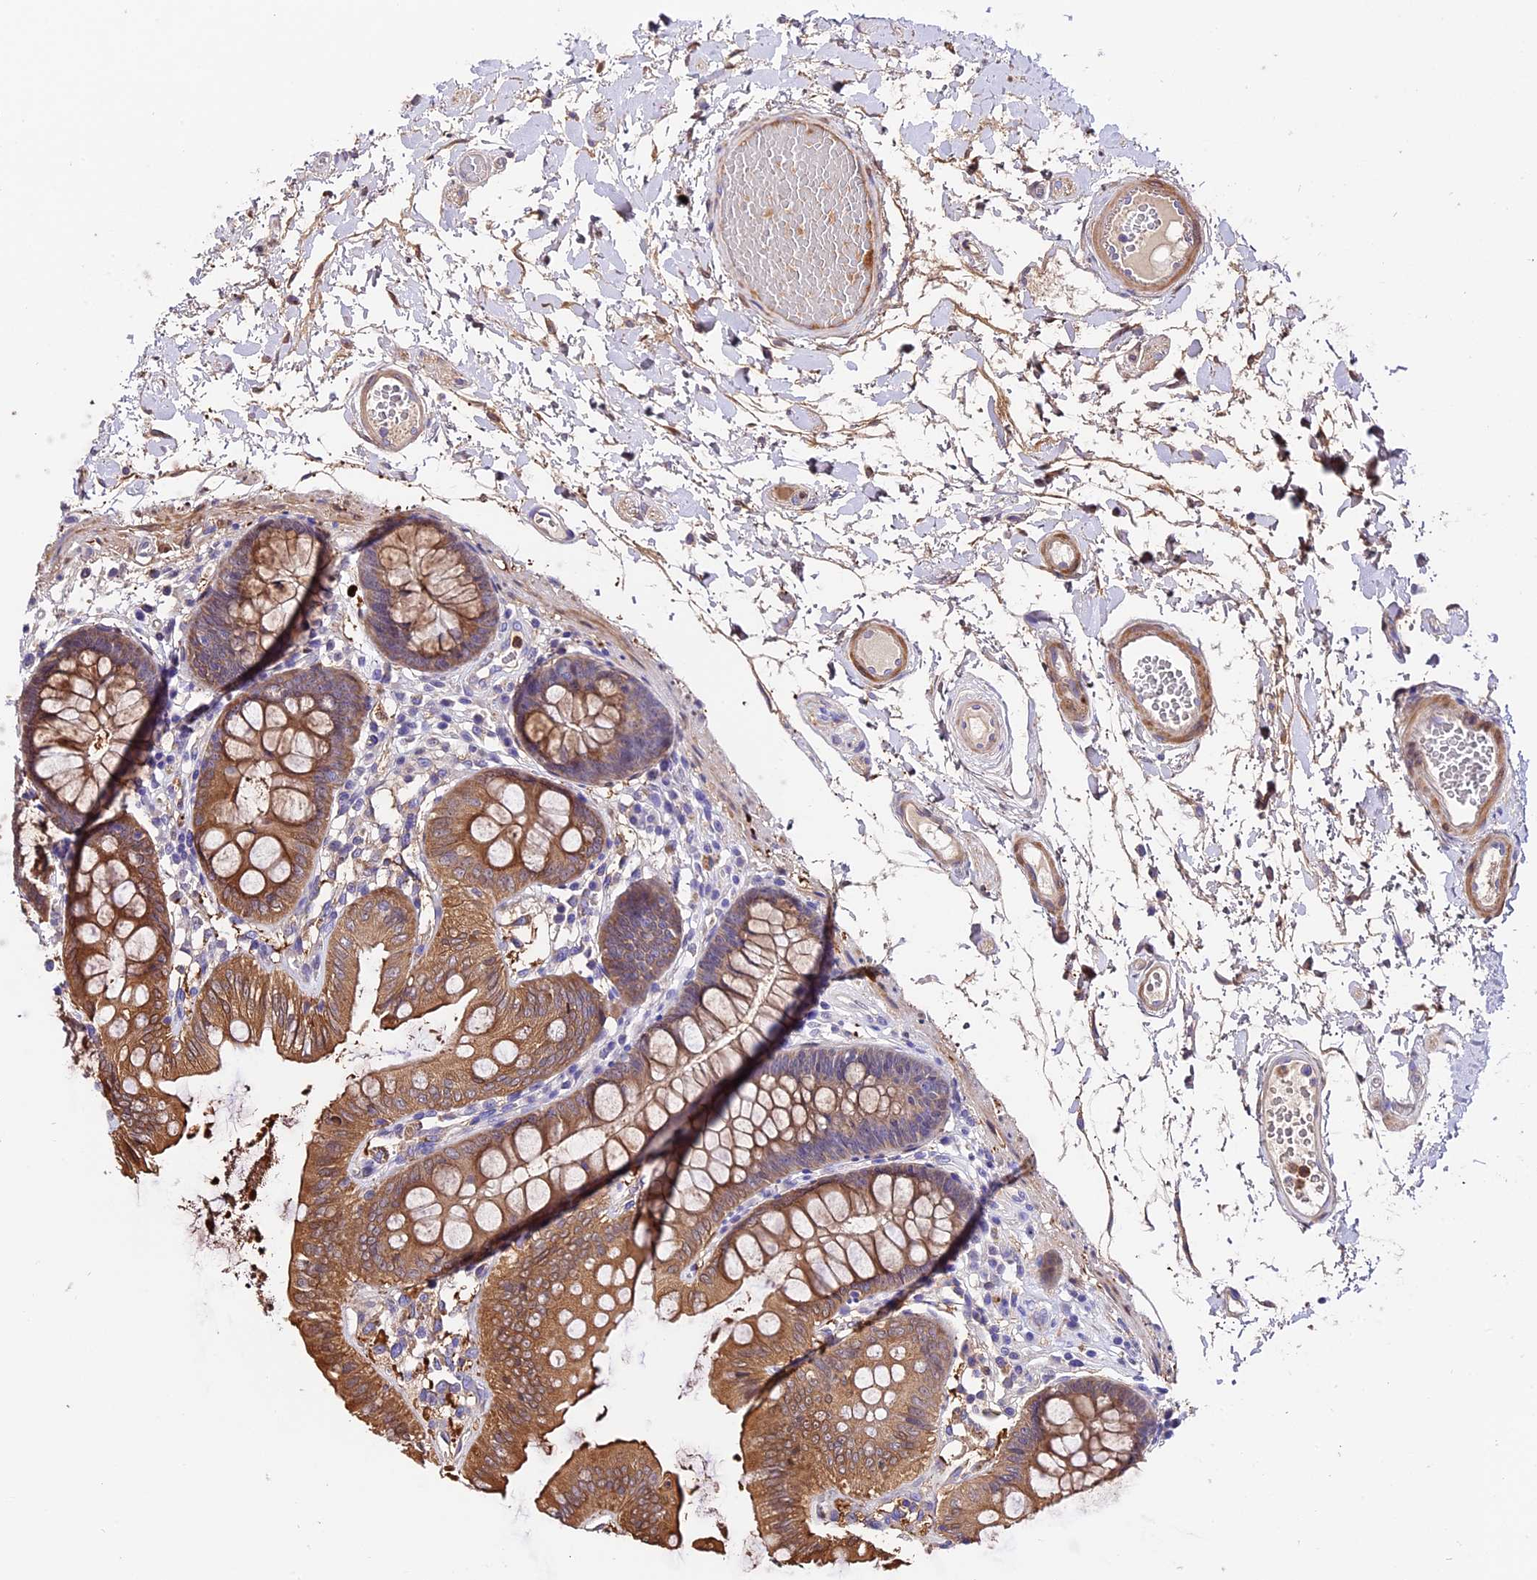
{"staining": {"intensity": "negative", "quantity": "none", "location": "none"}, "tissue": "colon", "cell_type": "Endothelial cells", "image_type": "normal", "snomed": [{"axis": "morphology", "description": "Normal tissue, NOS"}, {"axis": "topography", "description": "Colon"}], "caption": "IHC micrograph of benign colon: colon stained with DAB (3,3'-diaminobenzidine) shows no significant protein positivity in endothelial cells. (Brightfield microscopy of DAB (3,3'-diaminobenzidine) immunohistochemistry at high magnification).", "gene": "MAP3K7CL", "patient": {"sex": "male", "age": 84}}